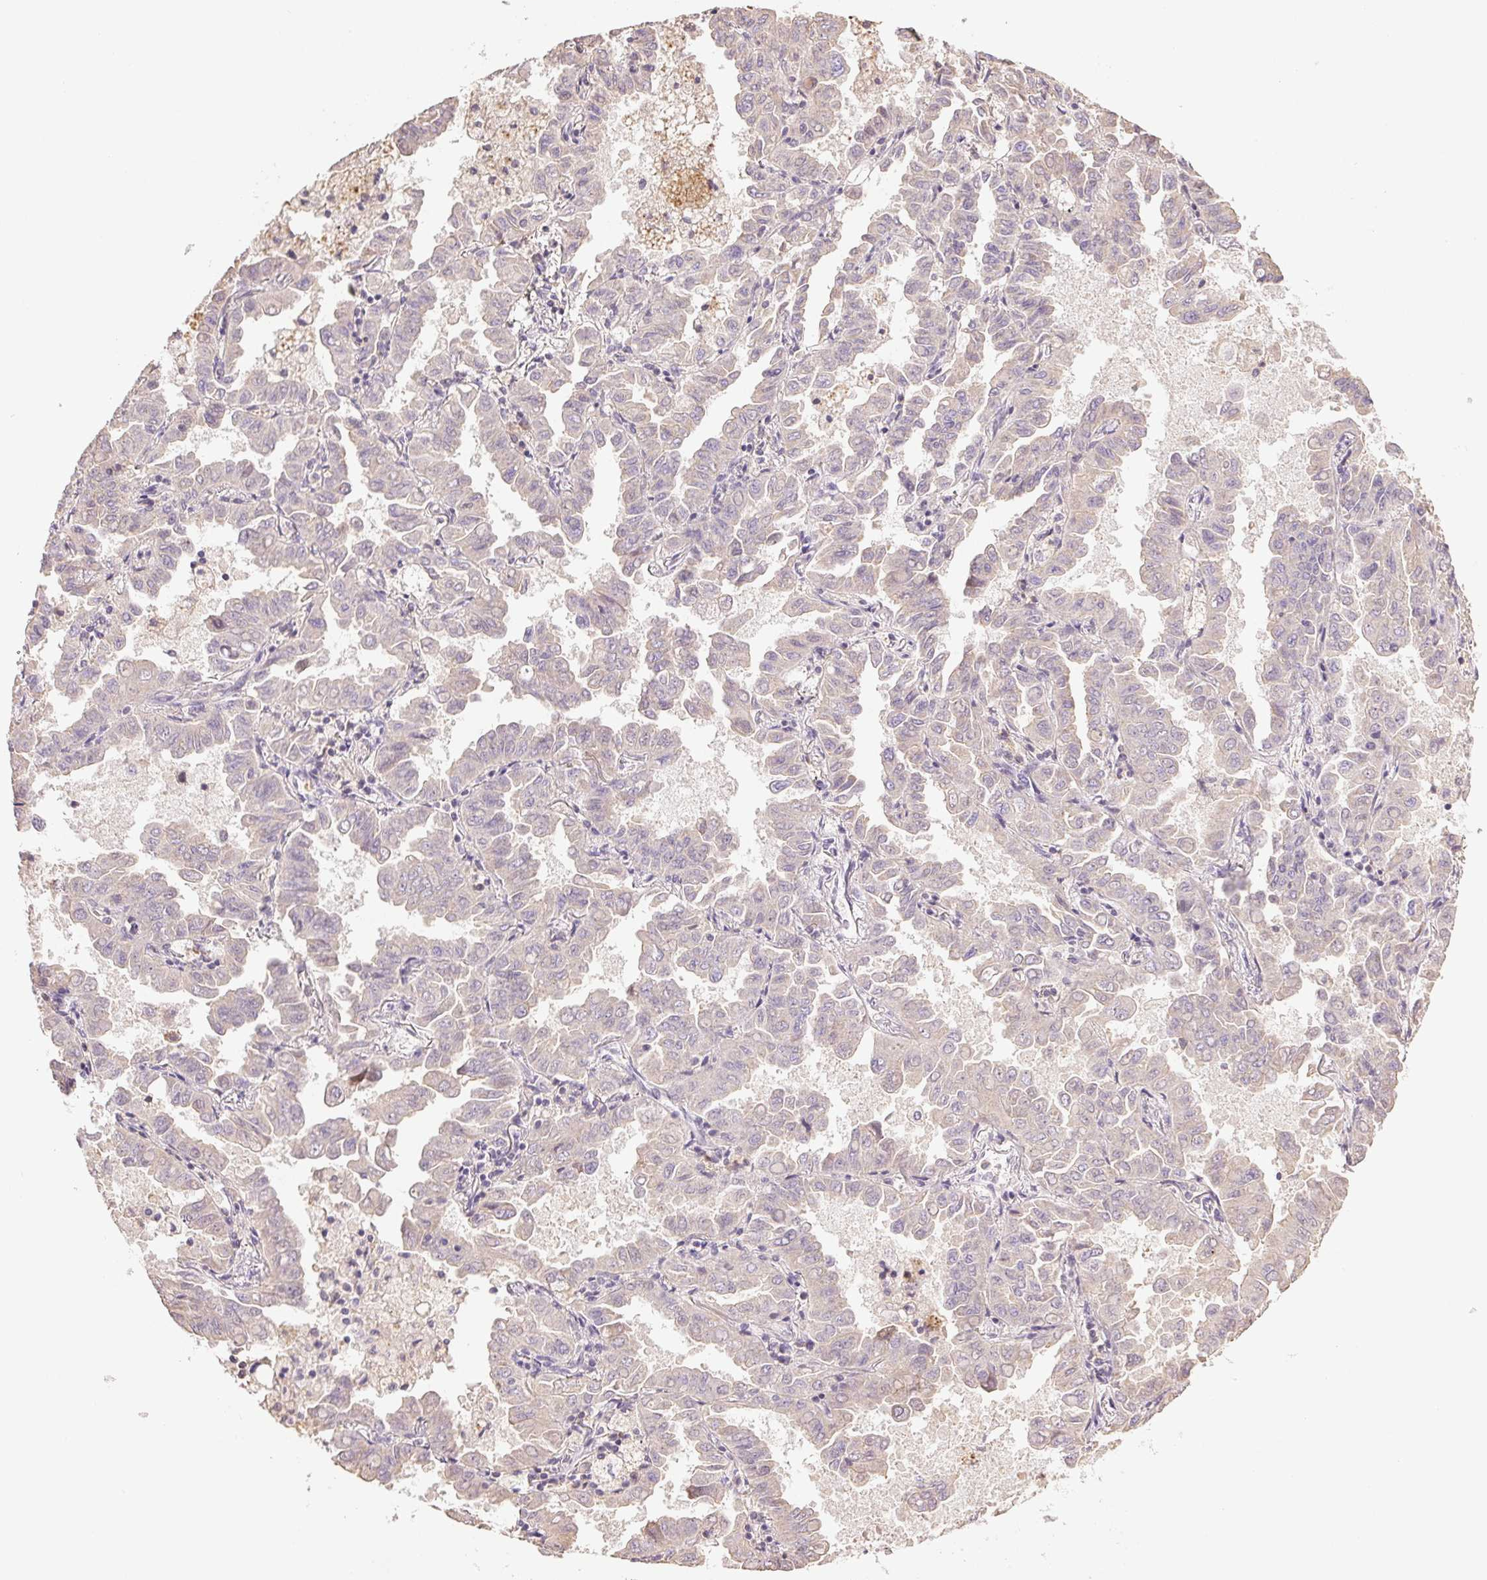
{"staining": {"intensity": "negative", "quantity": "none", "location": "none"}, "tissue": "lung cancer", "cell_type": "Tumor cells", "image_type": "cancer", "snomed": [{"axis": "morphology", "description": "Adenocarcinoma, NOS"}, {"axis": "topography", "description": "Lung"}], "caption": "Tumor cells show no significant protein staining in lung cancer (adenocarcinoma).", "gene": "TMEM253", "patient": {"sex": "male", "age": 64}}